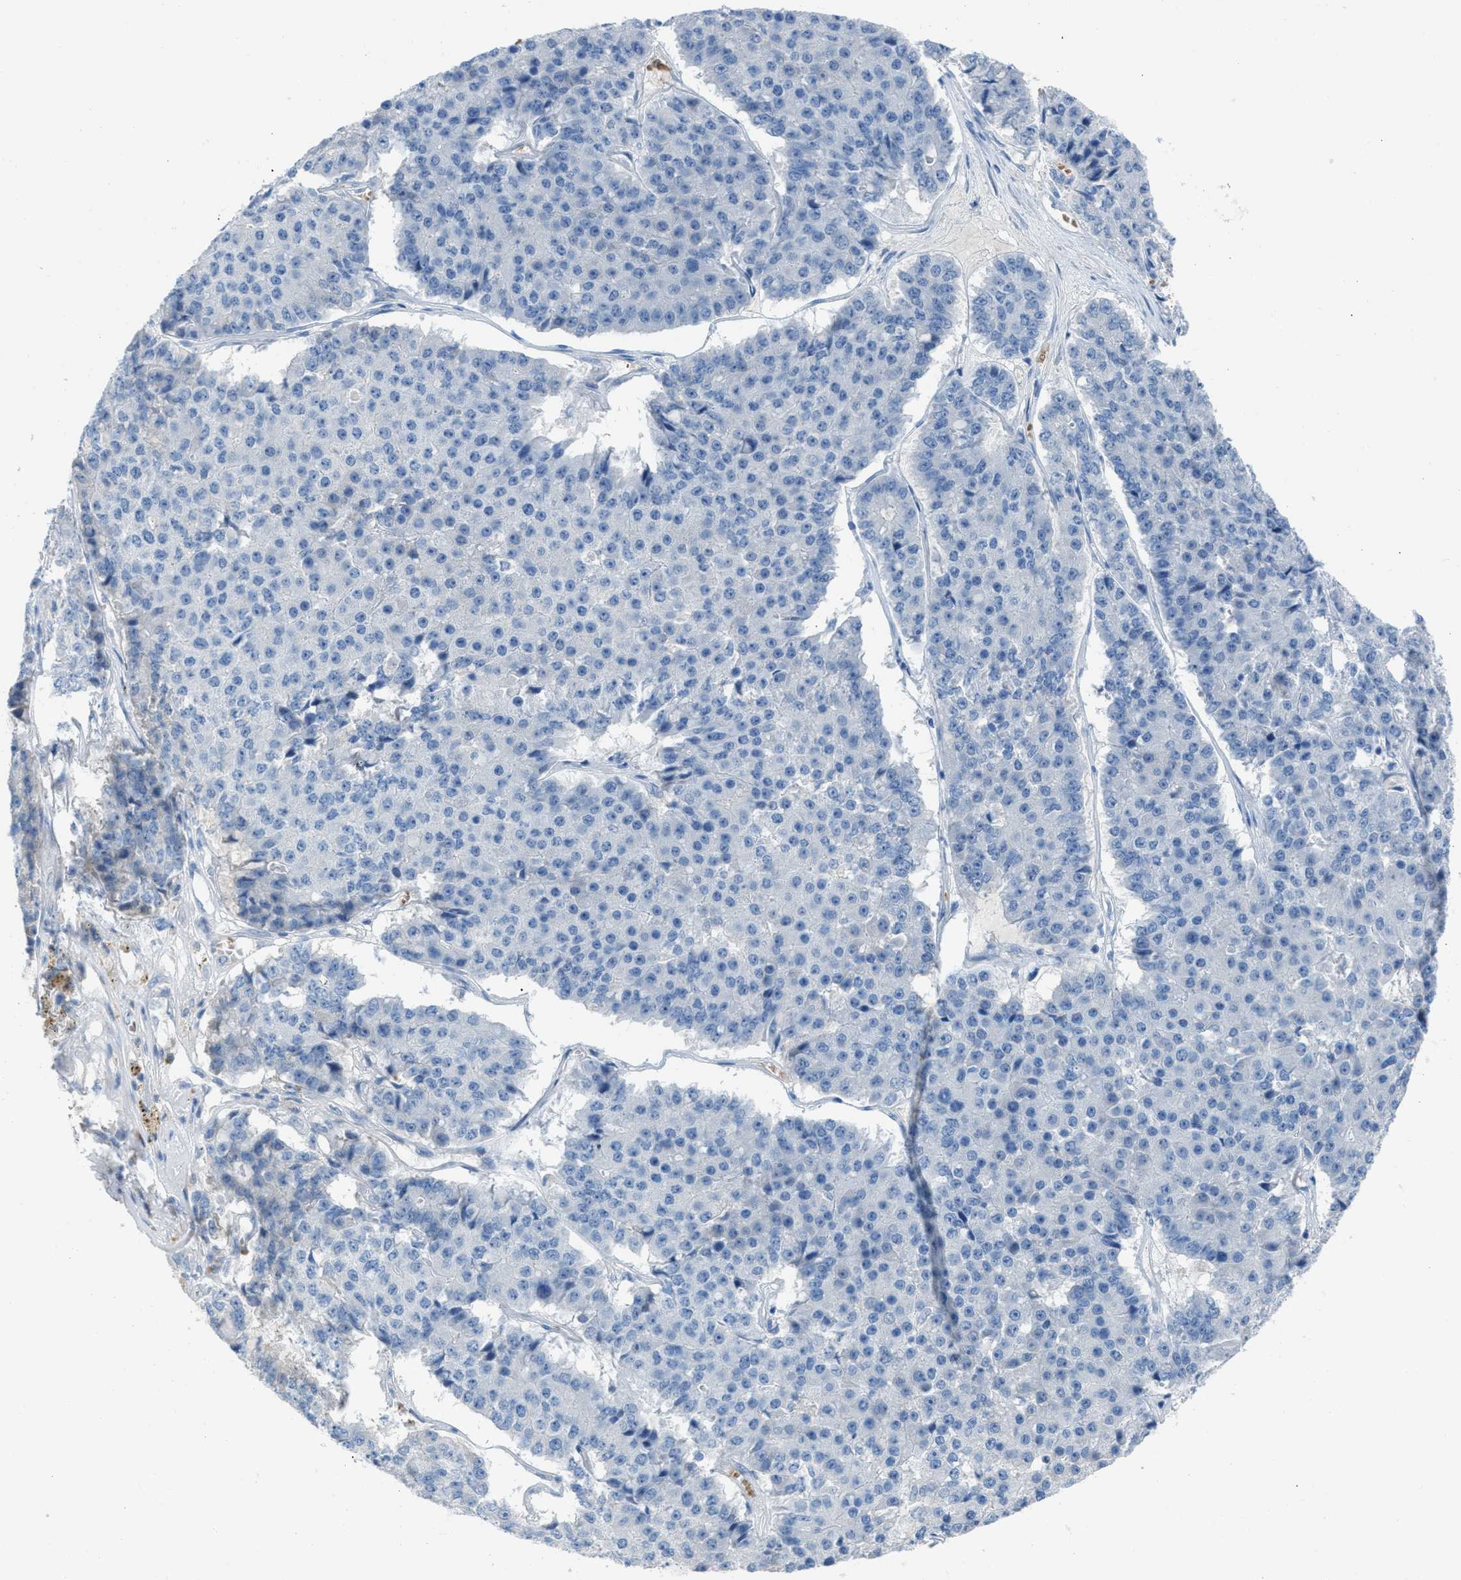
{"staining": {"intensity": "negative", "quantity": "none", "location": "none"}, "tissue": "pancreatic cancer", "cell_type": "Tumor cells", "image_type": "cancer", "snomed": [{"axis": "morphology", "description": "Adenocarcinoma, NOS"}, {"axis": "topography", "description": "Pancreas"}], "caption": "Immunohistochemical staining of adenocarcinoma (pancreatic) exhibits no significant positivity in tumor cells. (Stains: DAB (3,3'-diaminobenzidine) immunohistochemistry with hematoxylin counter stain, Microscopy: brightfield microscopy at high magnification).", "gene": "CFAP77", "patient": {"sex": "male", "age": 50}}